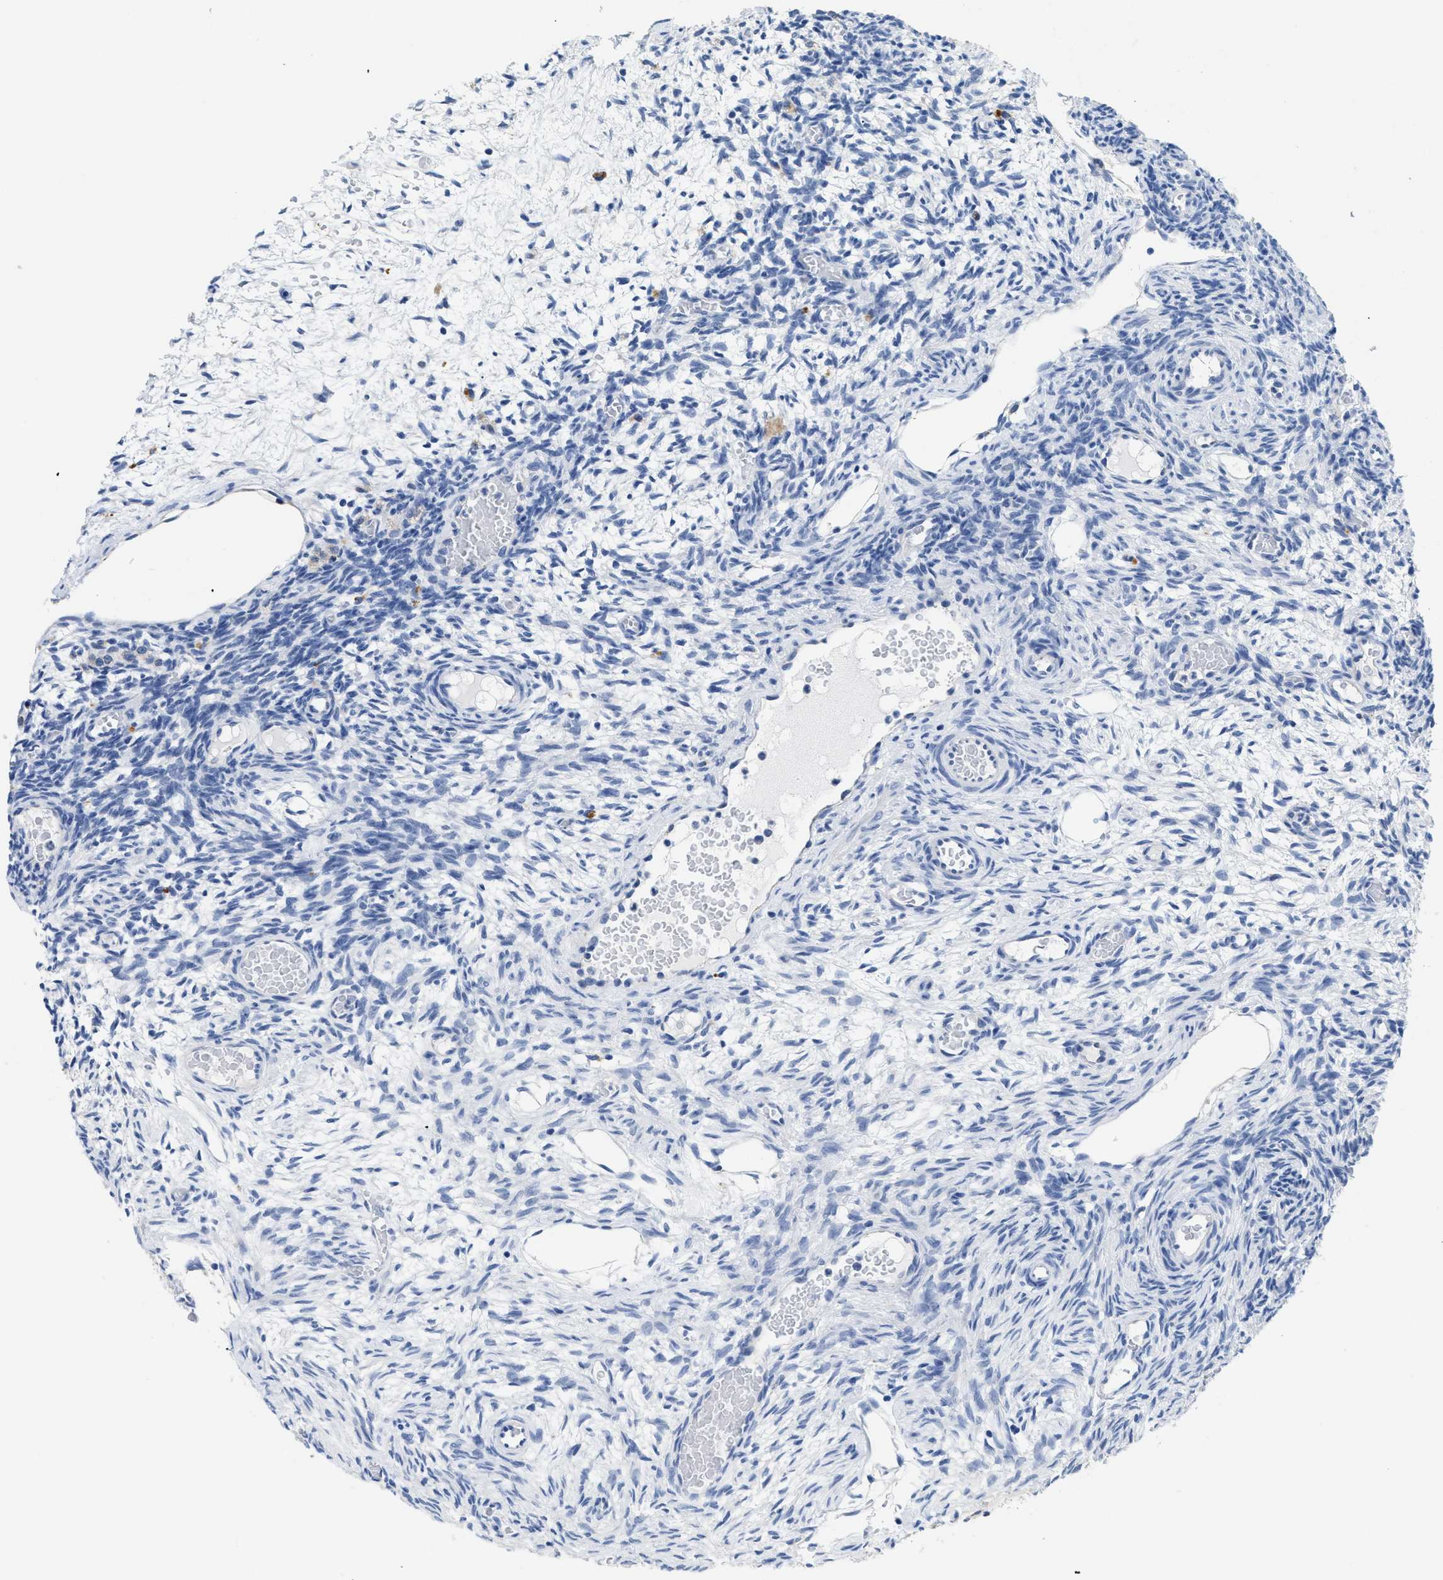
{"staining": {"intensity": "negative", "quantity": "none", "location": "none"}, "tissue": "ovary", "cell_type": "Ovarian stroma cells", "image_type": "normal", "snomed": [{"axis": "morphology", "description": "Normal tissue, NOS"}, {"axis": "topography", "description": "Ovary"}], "caption": "The immunohistochemistry micrograph has no significant expression in ovarian stroma cells of ovary.", "gene": "APOBEC2", "patient": {"sex": "female", "age": 27}}